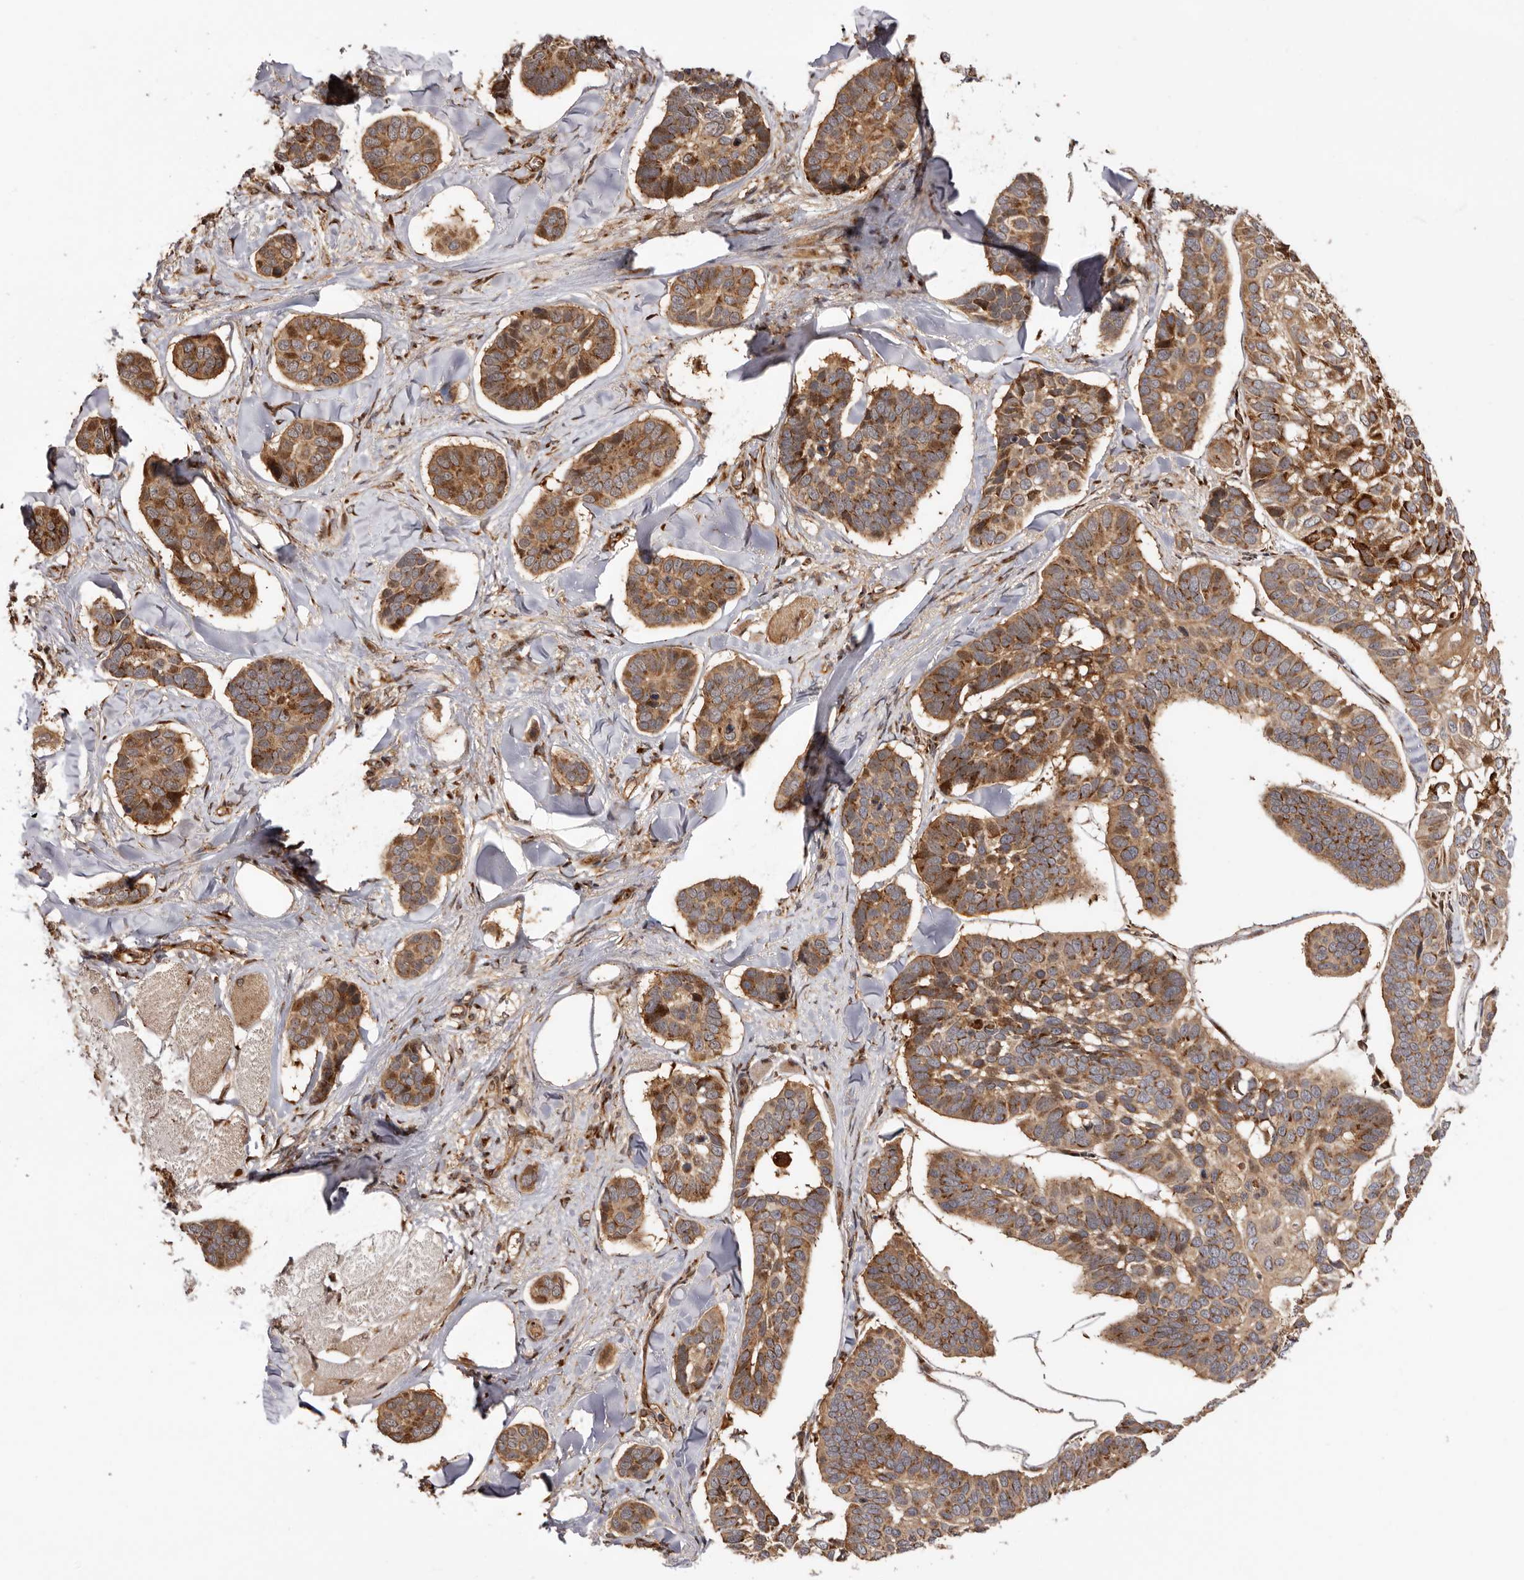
{"staining": {"intensity": "moderate", "quantity": ">75%", "location": "cytoplasmic/membranous"}, "tissue": "skin cancer", "cell_type": "Tumor cells", "image_type": "cancer", "snomed": [{"axis": "morphology", "description": "Basal cell carcinoma"}, {"axis": "topography", "description": "Skin"}], "caption": "Human basal cell carcinoma (skin) stained with a protein marker reveals moderate staining in tumor cells.", "gene": "GPR27", "patient": {"sex": "male", "age": 62}}